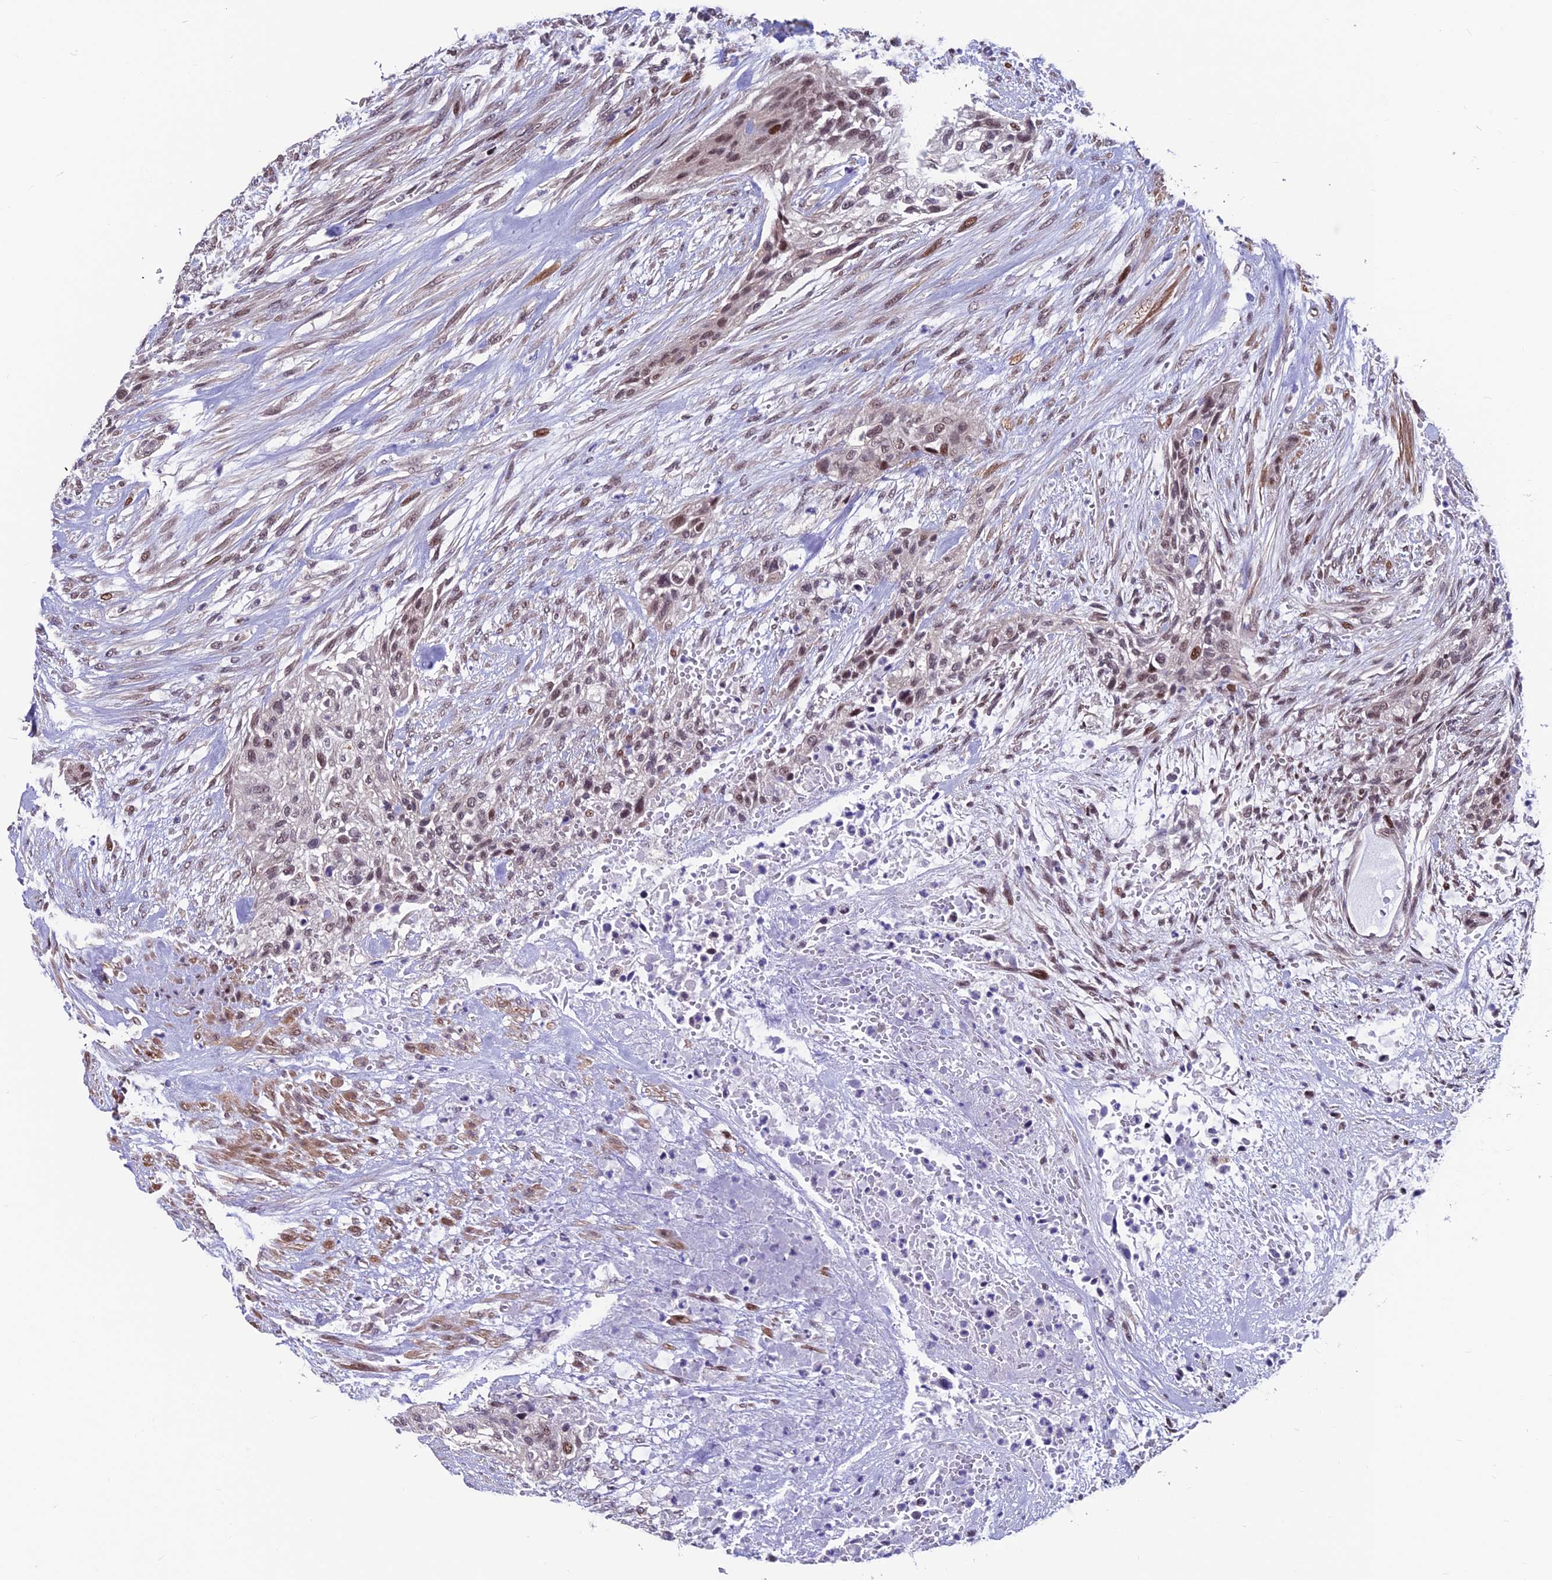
{"staining": {"intensity": "weak", "quantity": "25%-75%", "location": "nuclear"}, "tissue": "urothelial cancer", "cell_type": "Tumor cells", "image_type": "cancer", "snomed": [{"axis": "morphology", "description": "Urothelial carcinoma, High grade"}, {"axis": "topography", "description": "Urinary bladder"}], "caption": "The immunohistochemical stain shows weak nuclear staining in tumor cells of urothelial cancer tissue.", "gene": "KIAA1191", "patient": {"sex": "male", "age": 35}}